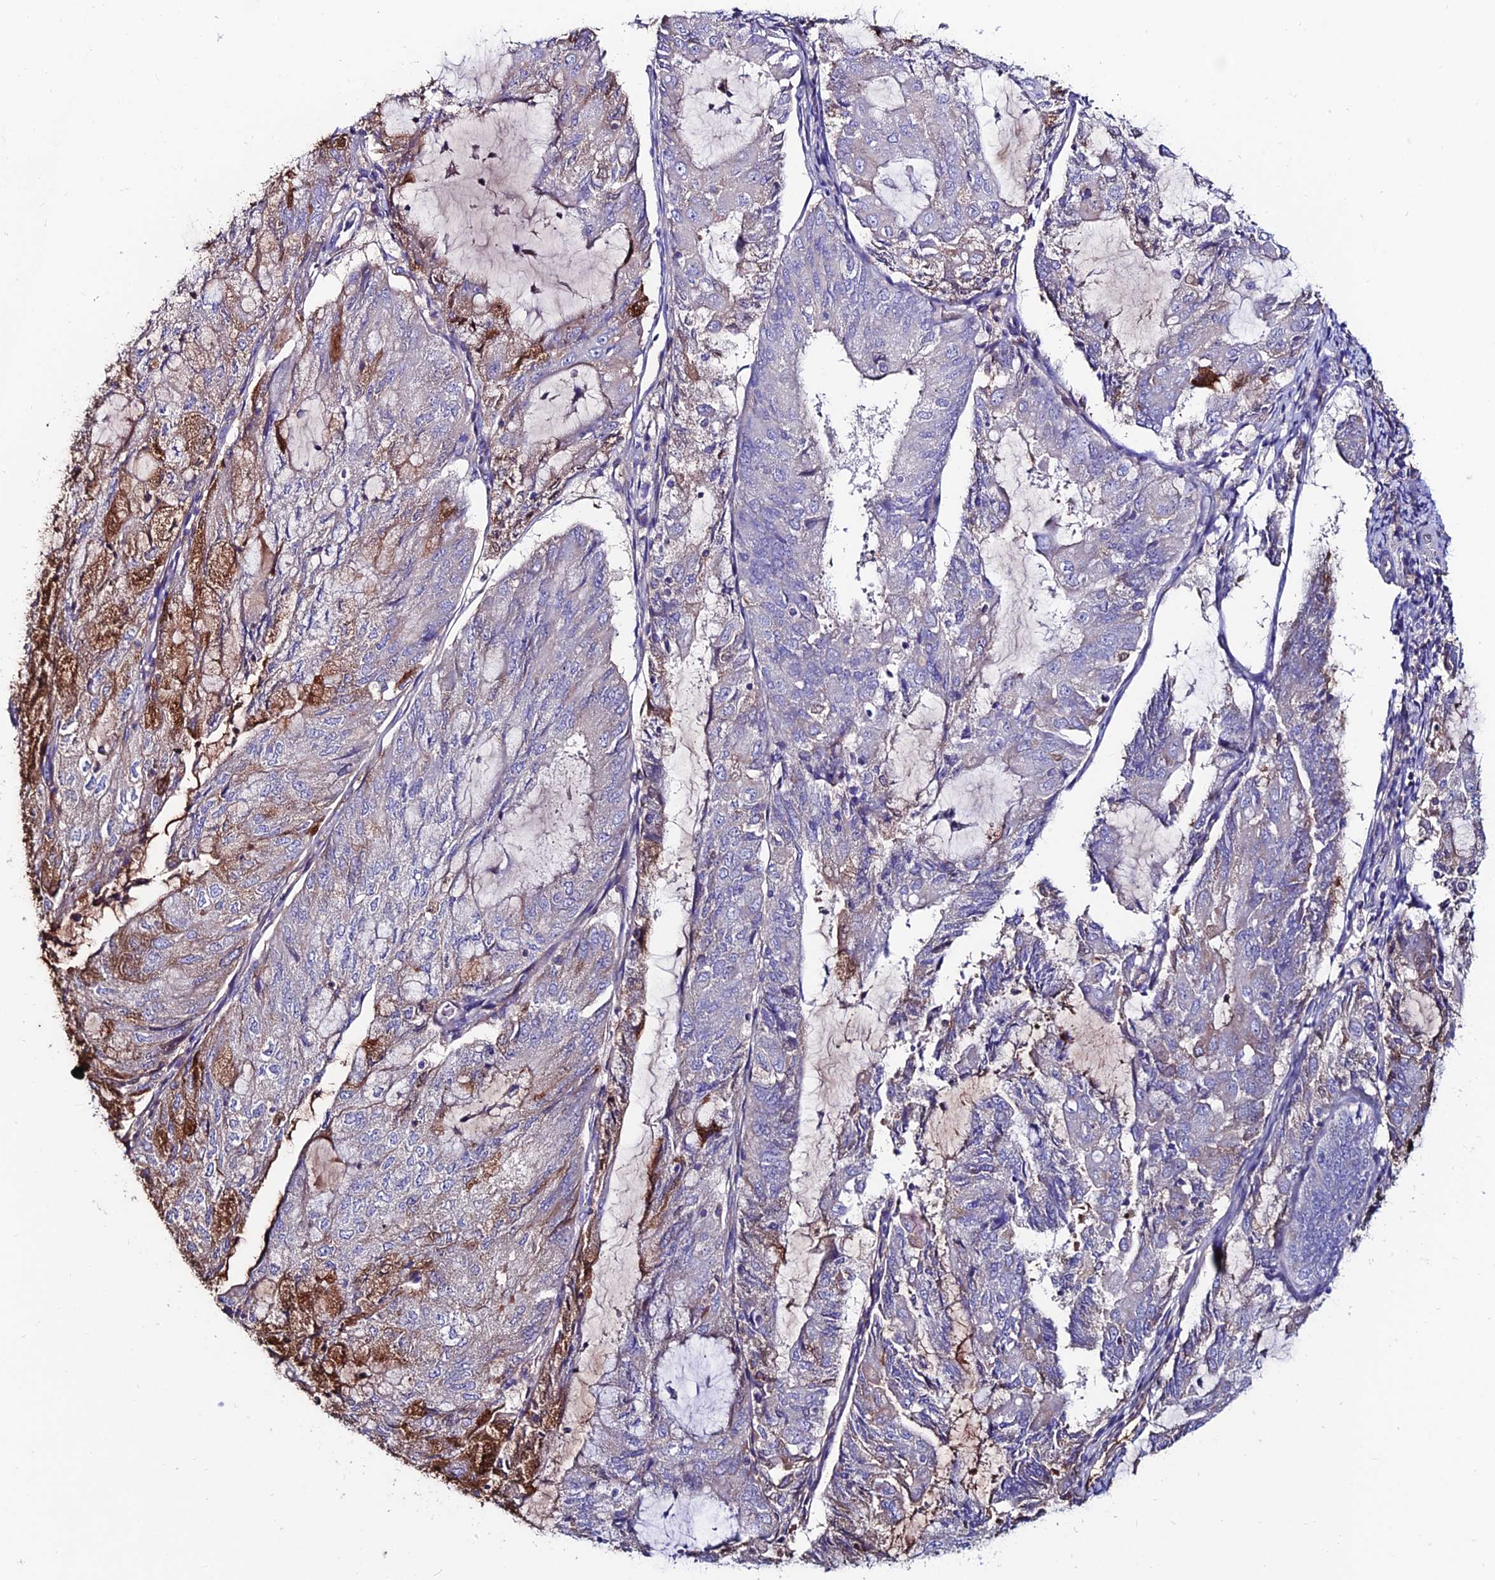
{"staining": {"intensity": "moderate", "quantity": "<25%", "location": "cytoplasmic/membranous"}, "tissue": "endometrial cancer", "cell_type": "Tumor cells", "image_type": "cancer", "snomed": [{"axis": "morphology", "description": "Adenocarcinoma, NOS"}, {"axis": "topography", "description": "Endometrium"}], "caption": "Endometrial cancer stained with a brown dye displays moderate cytoplasmic/membranous positive positivity in approximately <25% of tumor cells.", "gene": "SLC25A16", "patient": {"sex": "female", "age": 81}}